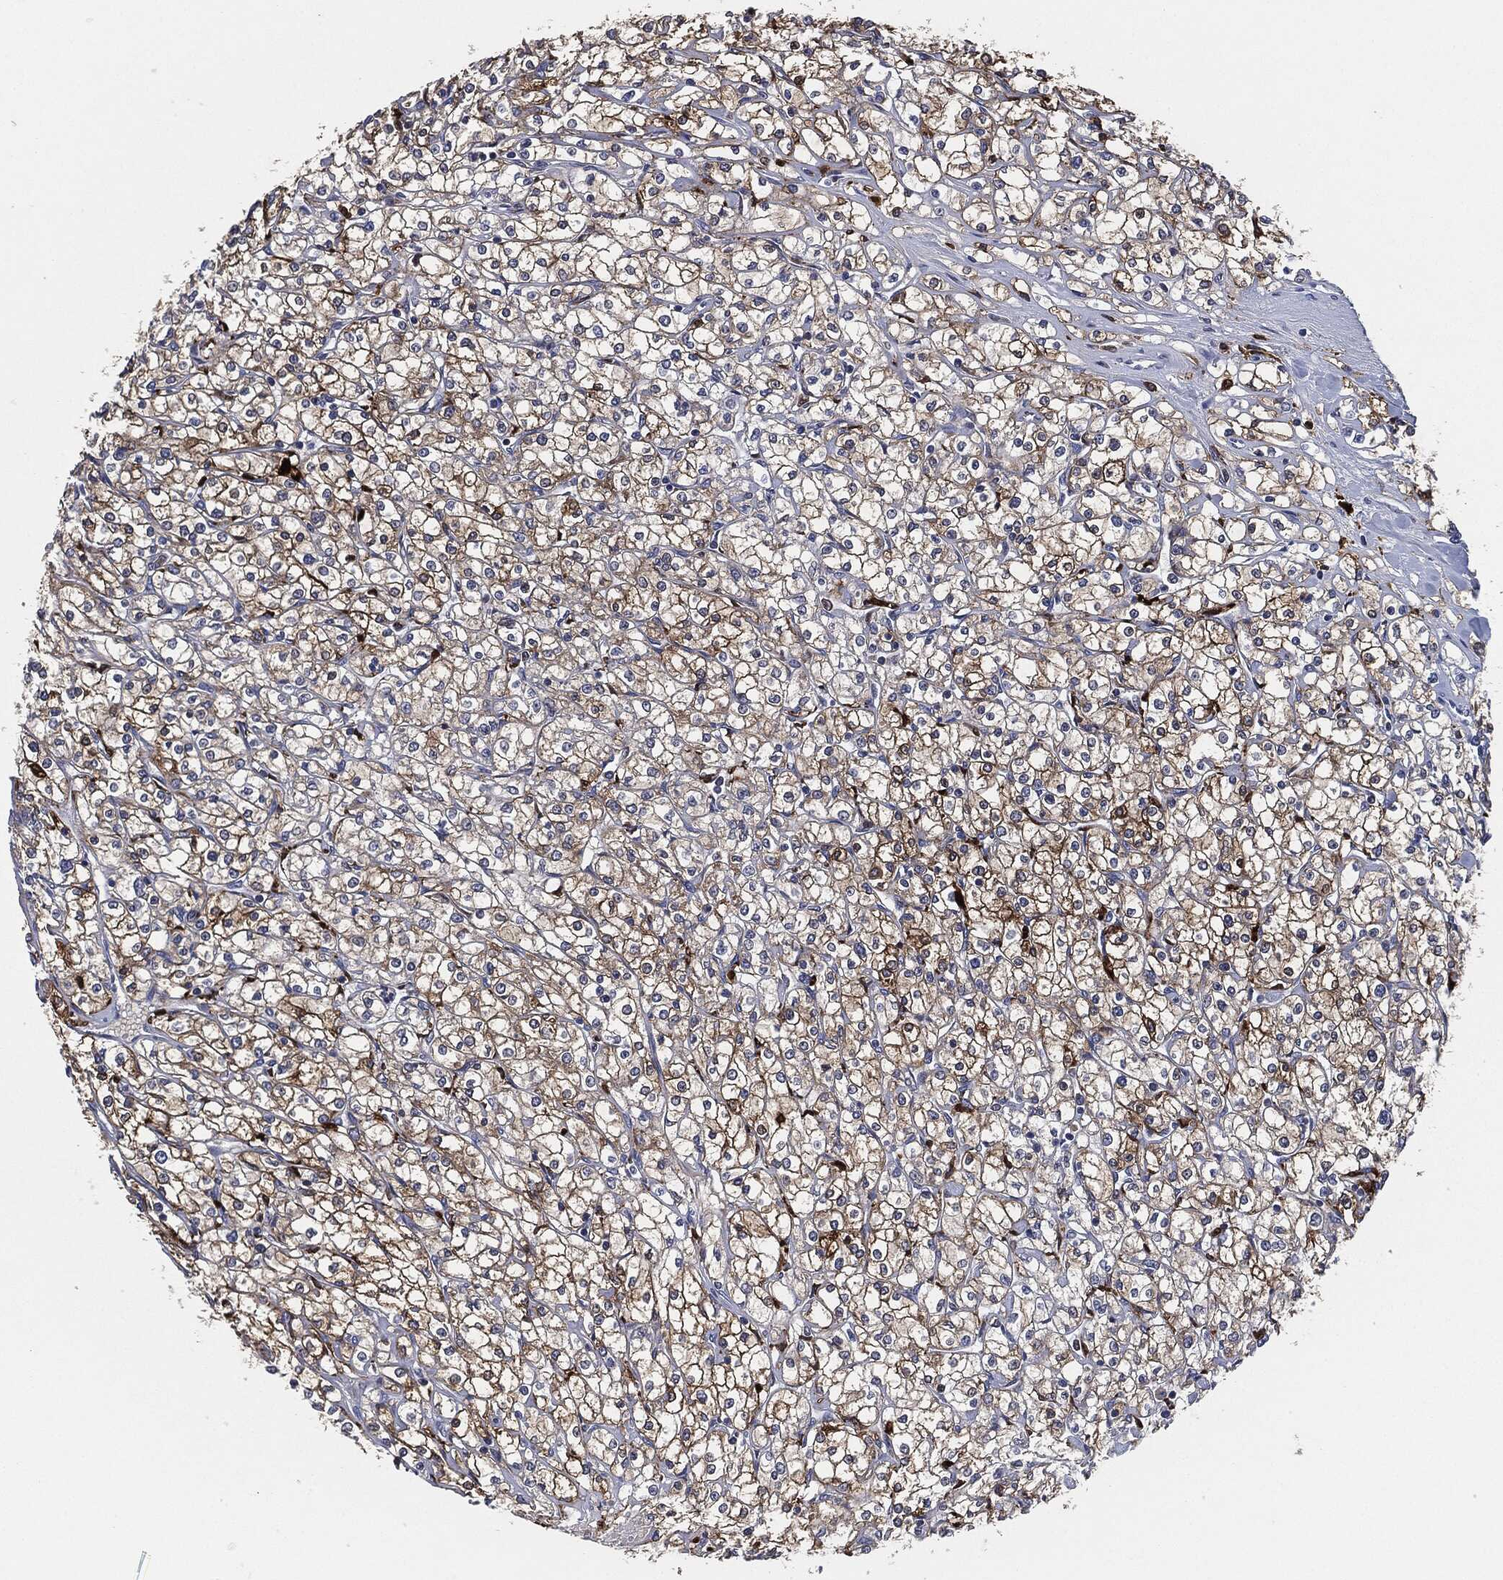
{"staining": {"intensity": "moderate", "quantity": "25%-75%", "location": "cytoplasmic/membranous"}, "tissue": "renal cancer", "cell_type": "Tumor cells", "image_type": "cancer", "snomed": [{"axis": "morphology", "description": "Adenocarcinoma, NOS"}, {"axis": "topography", "description": "Kidney"}], "caption": "A high-resolution photomicrograph shows IHC staining of renal adenocarcinoma, which shows moderate cytoplasmic/membranous positivity in about 25%-75% of tumor cells. Nuclei are stained in blue.", "gene": "TMEM11", "patient": {"sex": "male", "age": 67}}